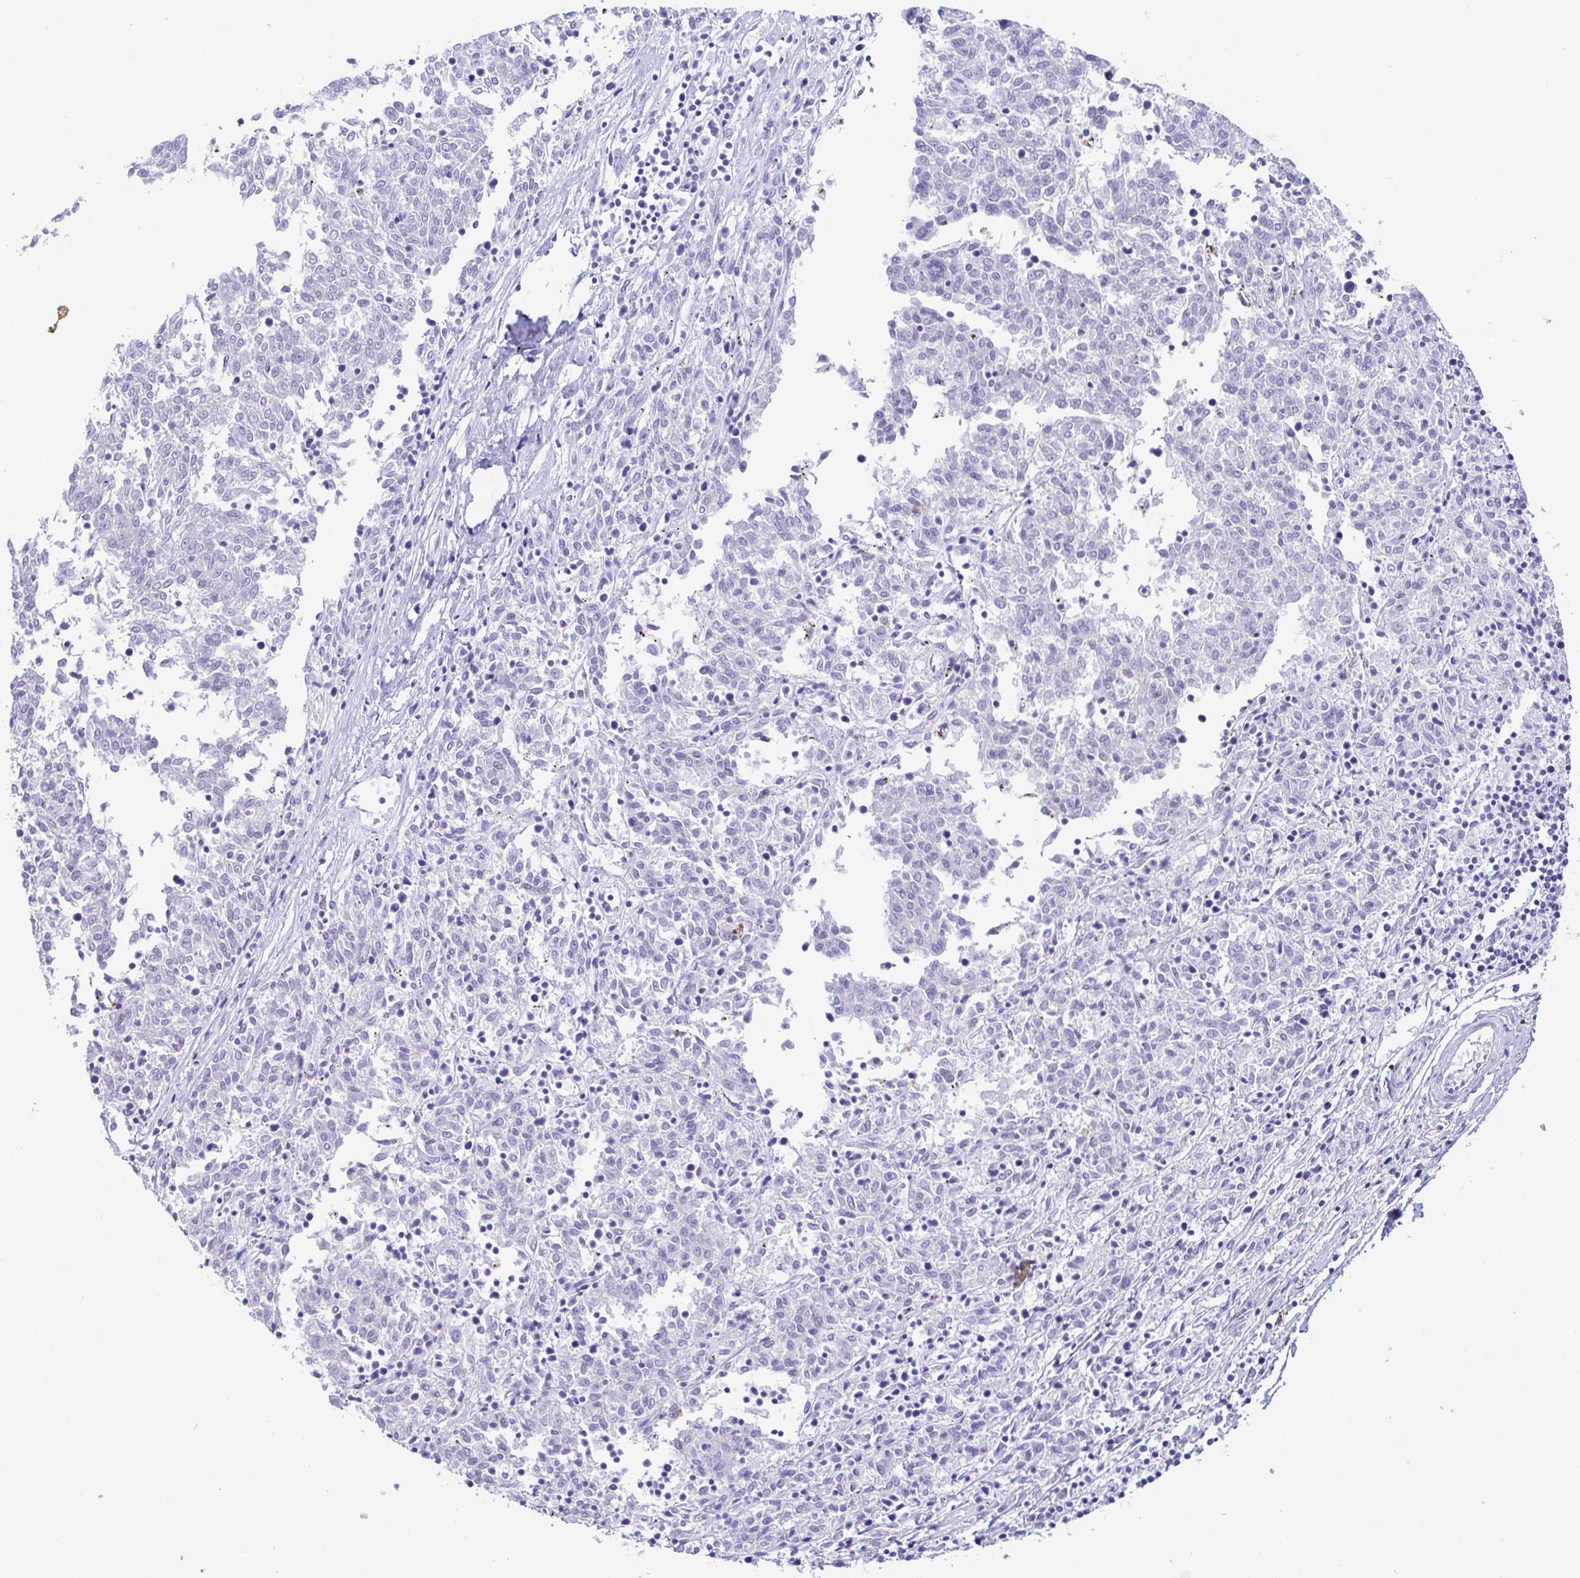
{"staining": {"intensity": "negative", "quantity": "none", "location": "none"}, "tissue": "melanoma", "cell_type": "Tumor cells", "image_type": "cancer", "snomed": [{"axis": "morphology", "description": "Malignant melanoma, NOS"}, {"axis": "topography", "description": "Skin"}], "caption": "An image of human melanoma is negative for staining in tumor cells.", "gene": "PINLYP", "patient": {"sex": "female", "age": 72}}